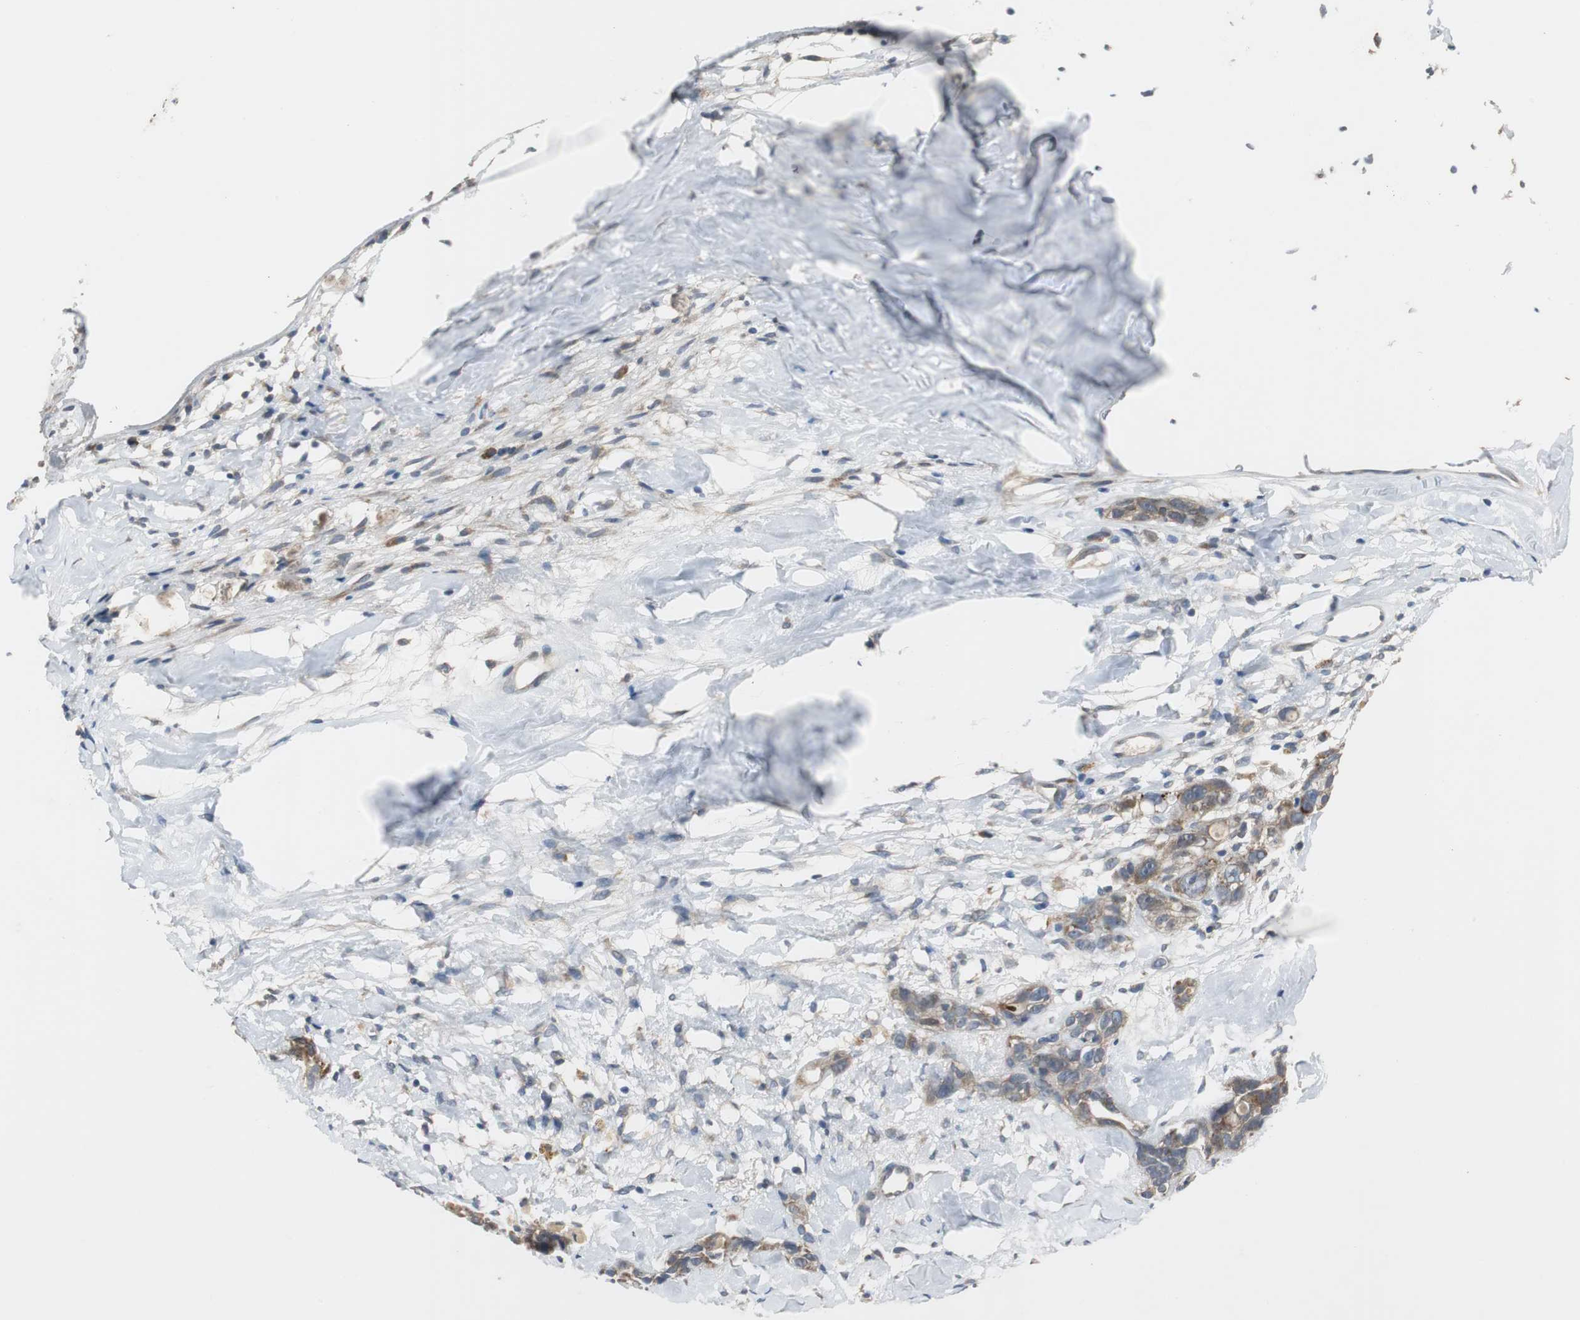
{"staining": {"intensity": "weak", "quantity": ">75%", "location": "cytoplasmic/membranous"}, "tissue": "ovarian cancer", "cell_type": "Tumor cells", "image_type": "cancer", "snomed": [{"axis": "morphology", "description": "Cystadenocarcinoma, serous, NOS"}, {"axis": "topography", "description": "Ovary"}], "caption": "The image reveals immunohistochemical staining of ovarian serous cystadenocarcinoma. There is weak cytoplasmic/membranous staining is seen in about >75% of tumor cells.", "gene": "MYT1", "patient": {"sex": "female", "age": 66}}